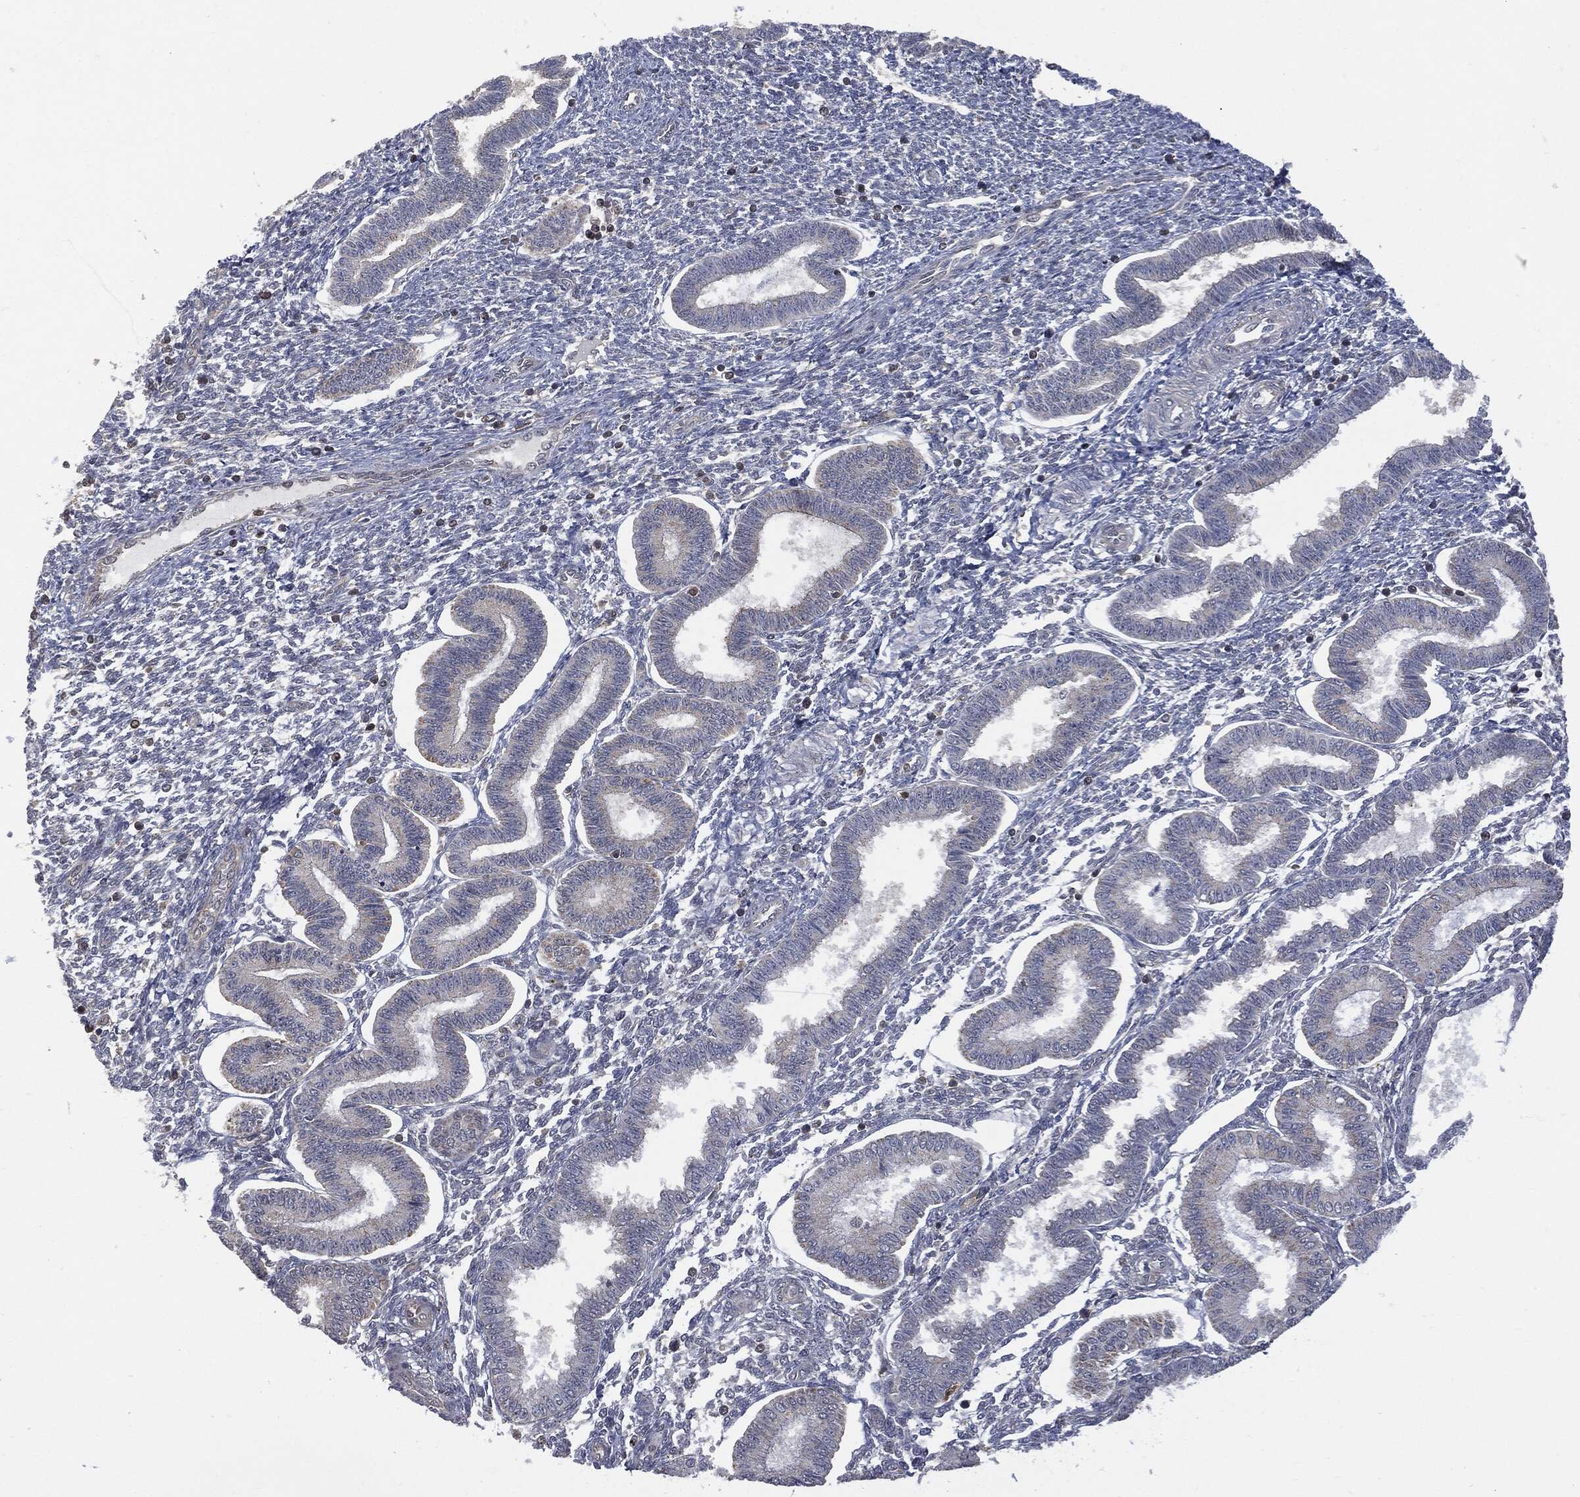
{"staining": {"intensity": "negative", "quantity": "none", "location": "none"}, "tissue": "endometrium", "cell_type": "Cells in endometrial stroma", "image_type": "normal", "snomed": [{"axis": "morphology", "description": "Normal tissue, NOS"}, {"axis": "topography", "description": "Endometrium"}], "caption": "Cells in endometrial stroma show no significant staining in benign endometrium. (Brightfield microscopy of DAB IHC at high magnification).", "gene": "PSMB10", "patient": {"sex": "female", "age": 43}}